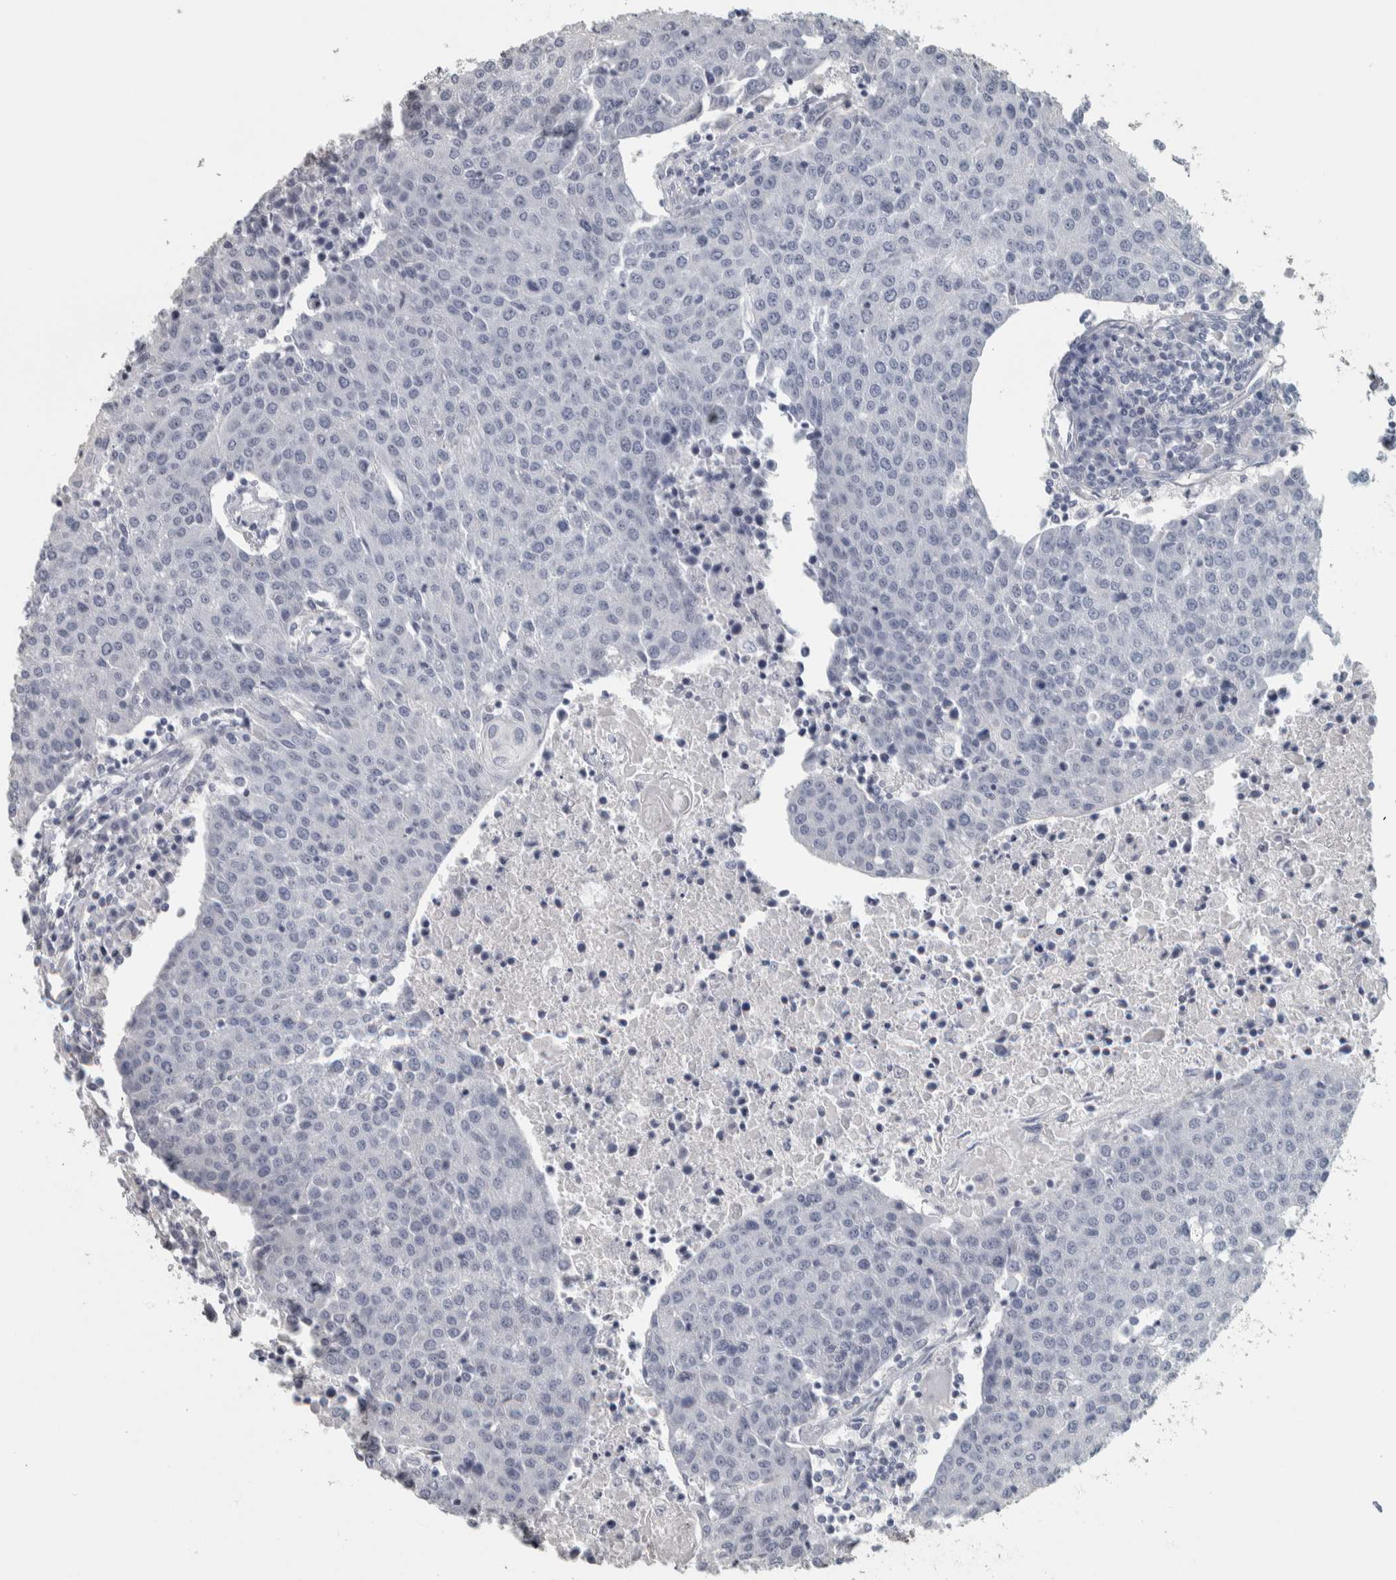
{"staining": {"intensity": "negative", "quantity": "none", "location": "none"}, "tissue": "urothelial cancer", "cell_type": "Tumor cells", "image_type": "cancer", "snomed": [{"axis": "morphology", "description": "Urothelial carcinoma, High grade"}, {"axis": "topography", "description": "Urinary bladder"}], "caption": "Tumor cells are negative for brown protein staining in urothelial cancer.", "gene": "DCAF10", "patient": {"sex": "female", "age": 85}}